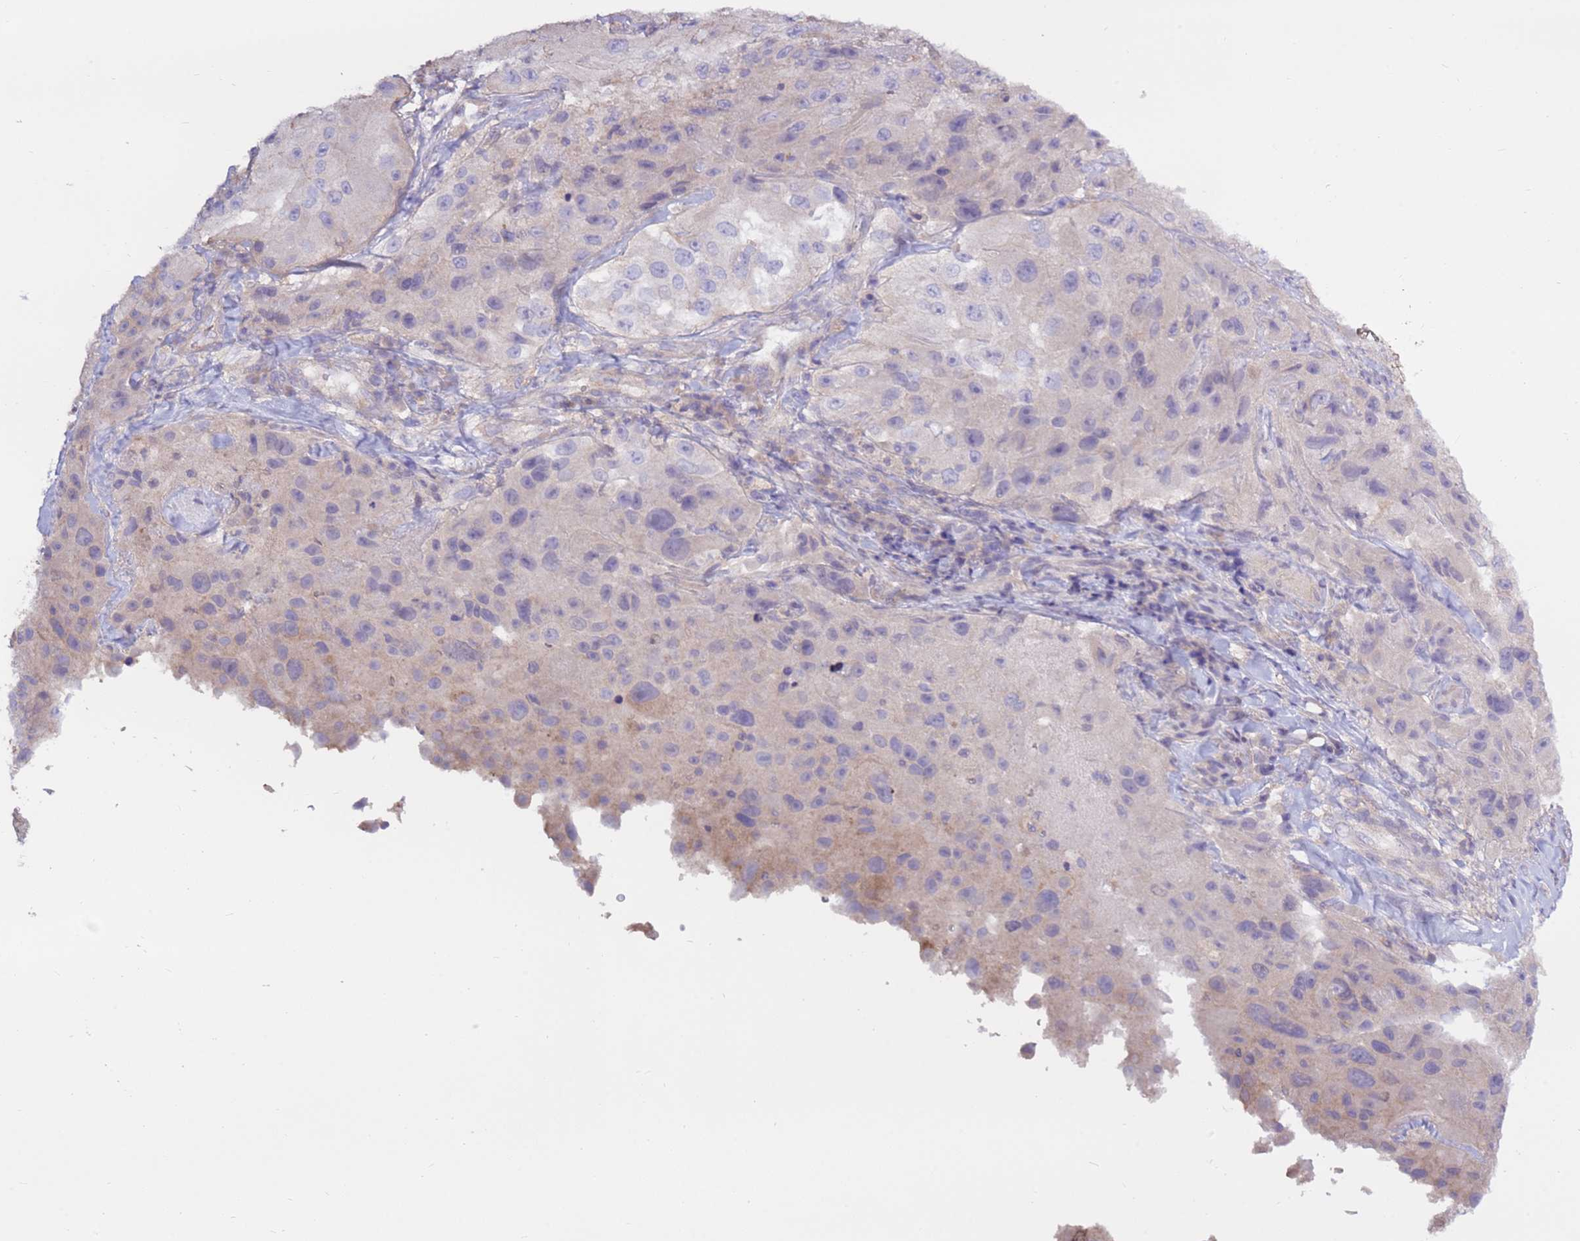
{"staining": {"intensity": "weak", "quantity": "<25%", "location": "cytoplasmic/membranous"}, "tissue": "melanoma", "cell_type": "Tumor cells", "image_type": "cancer", "snomed": [{"axis": "morphology", "description": "Malignant melanoma, Metastatic site"}, {"axis": "topography", "description": "Lymph node"}], "caption": "Melanoma stained for a protein using immunohistochemistry (IHC) displays no staining tumor cells.", "gene": "EVA1B", "patient": {"sex": "male", "age": 62}}